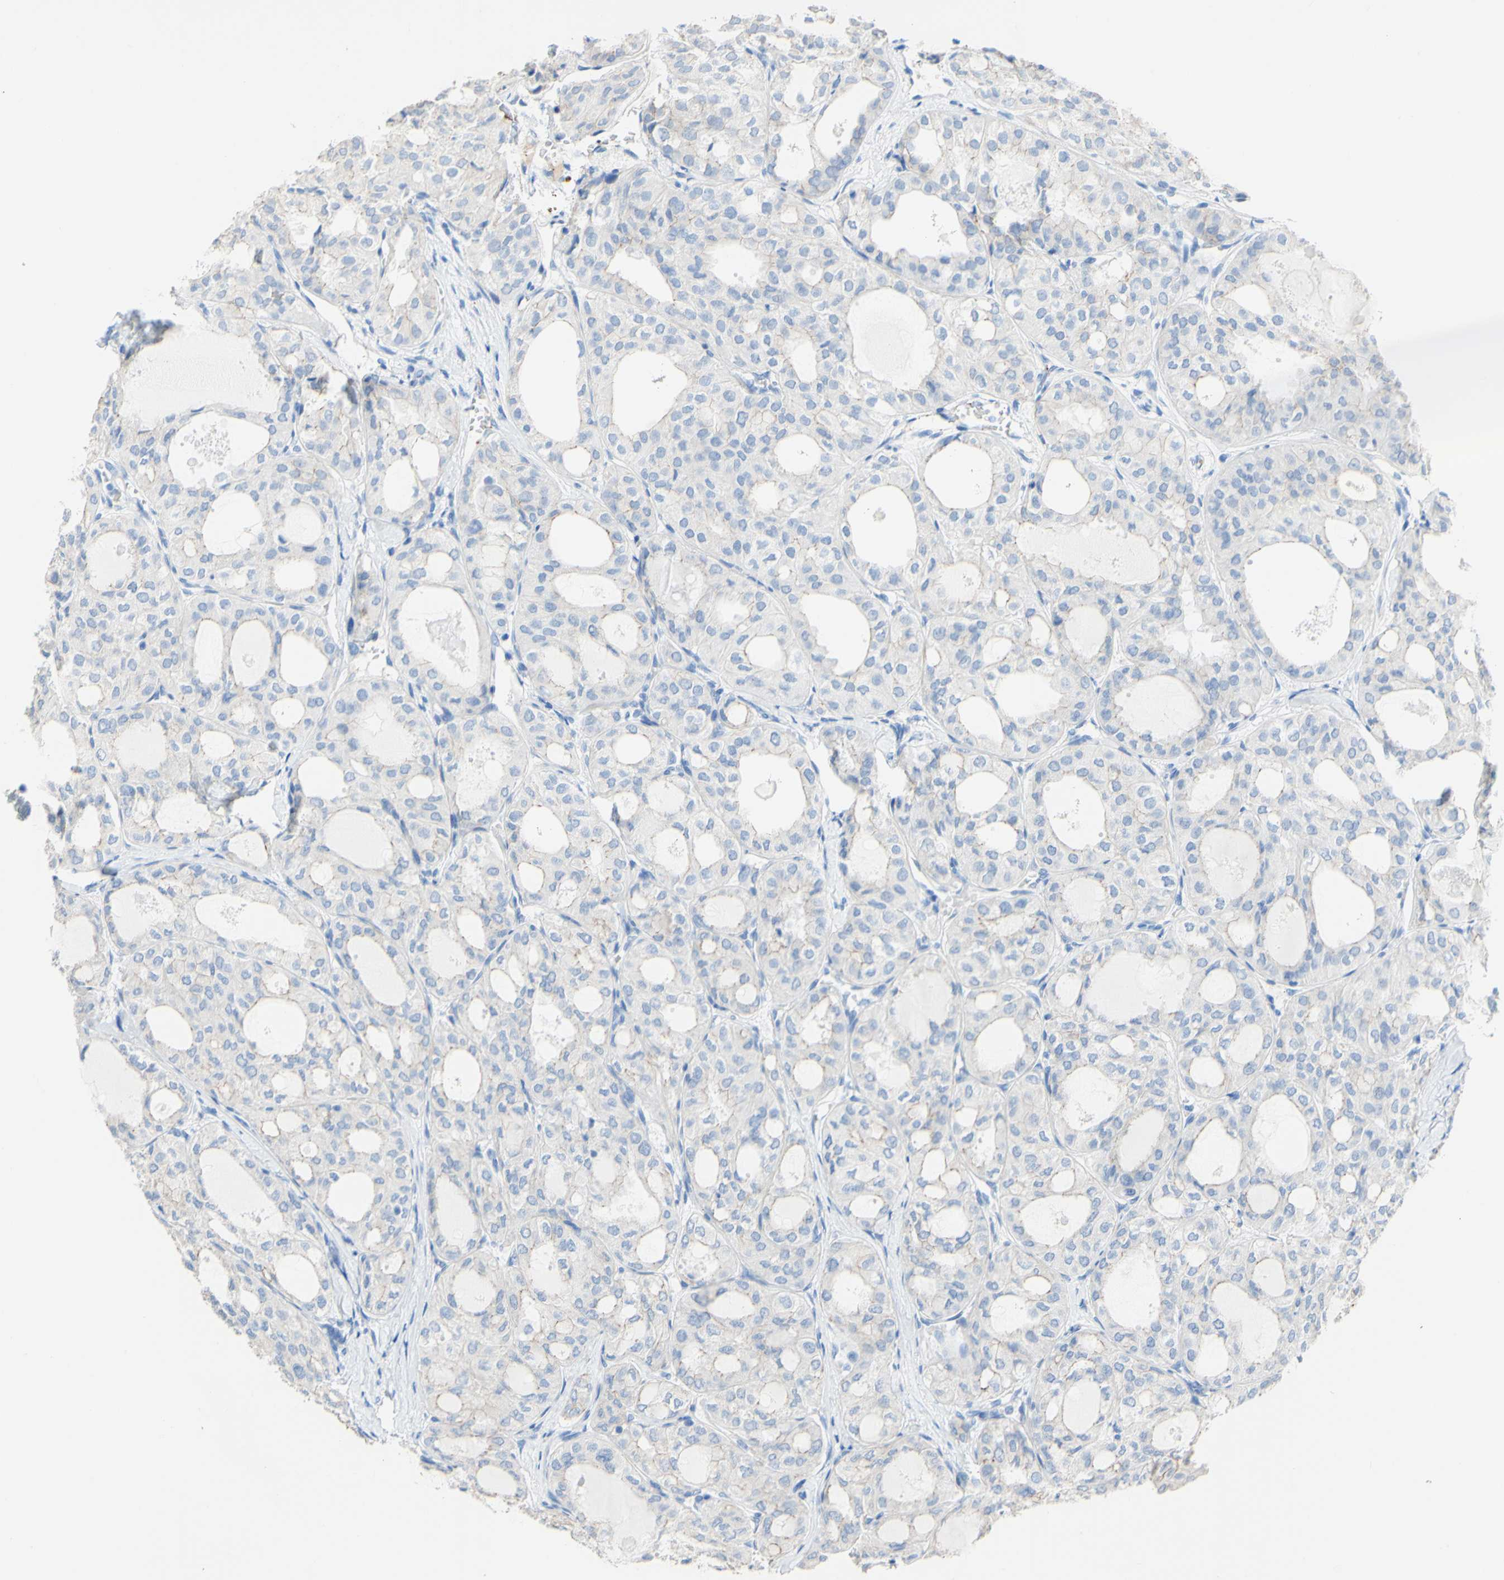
{"staining": {"intensity": "negative", "quantity": "none", "location": "none"}, "tissue": "thyroid cancer", "cell_type": "Tumor cells", "image_type": "cancer", "snomed": [{"axis": "morphology", "description": "Follicular adenoma carcinoma, NOS"}, {"axis": "topography", "description": "Thyroid gland"}], "caption": "An image of human thyroid follicular adenoma carcinoma is negative for staining in tumor cells.", "gene": "DSC2", "patient": {"sex": "male", "age": 75}}